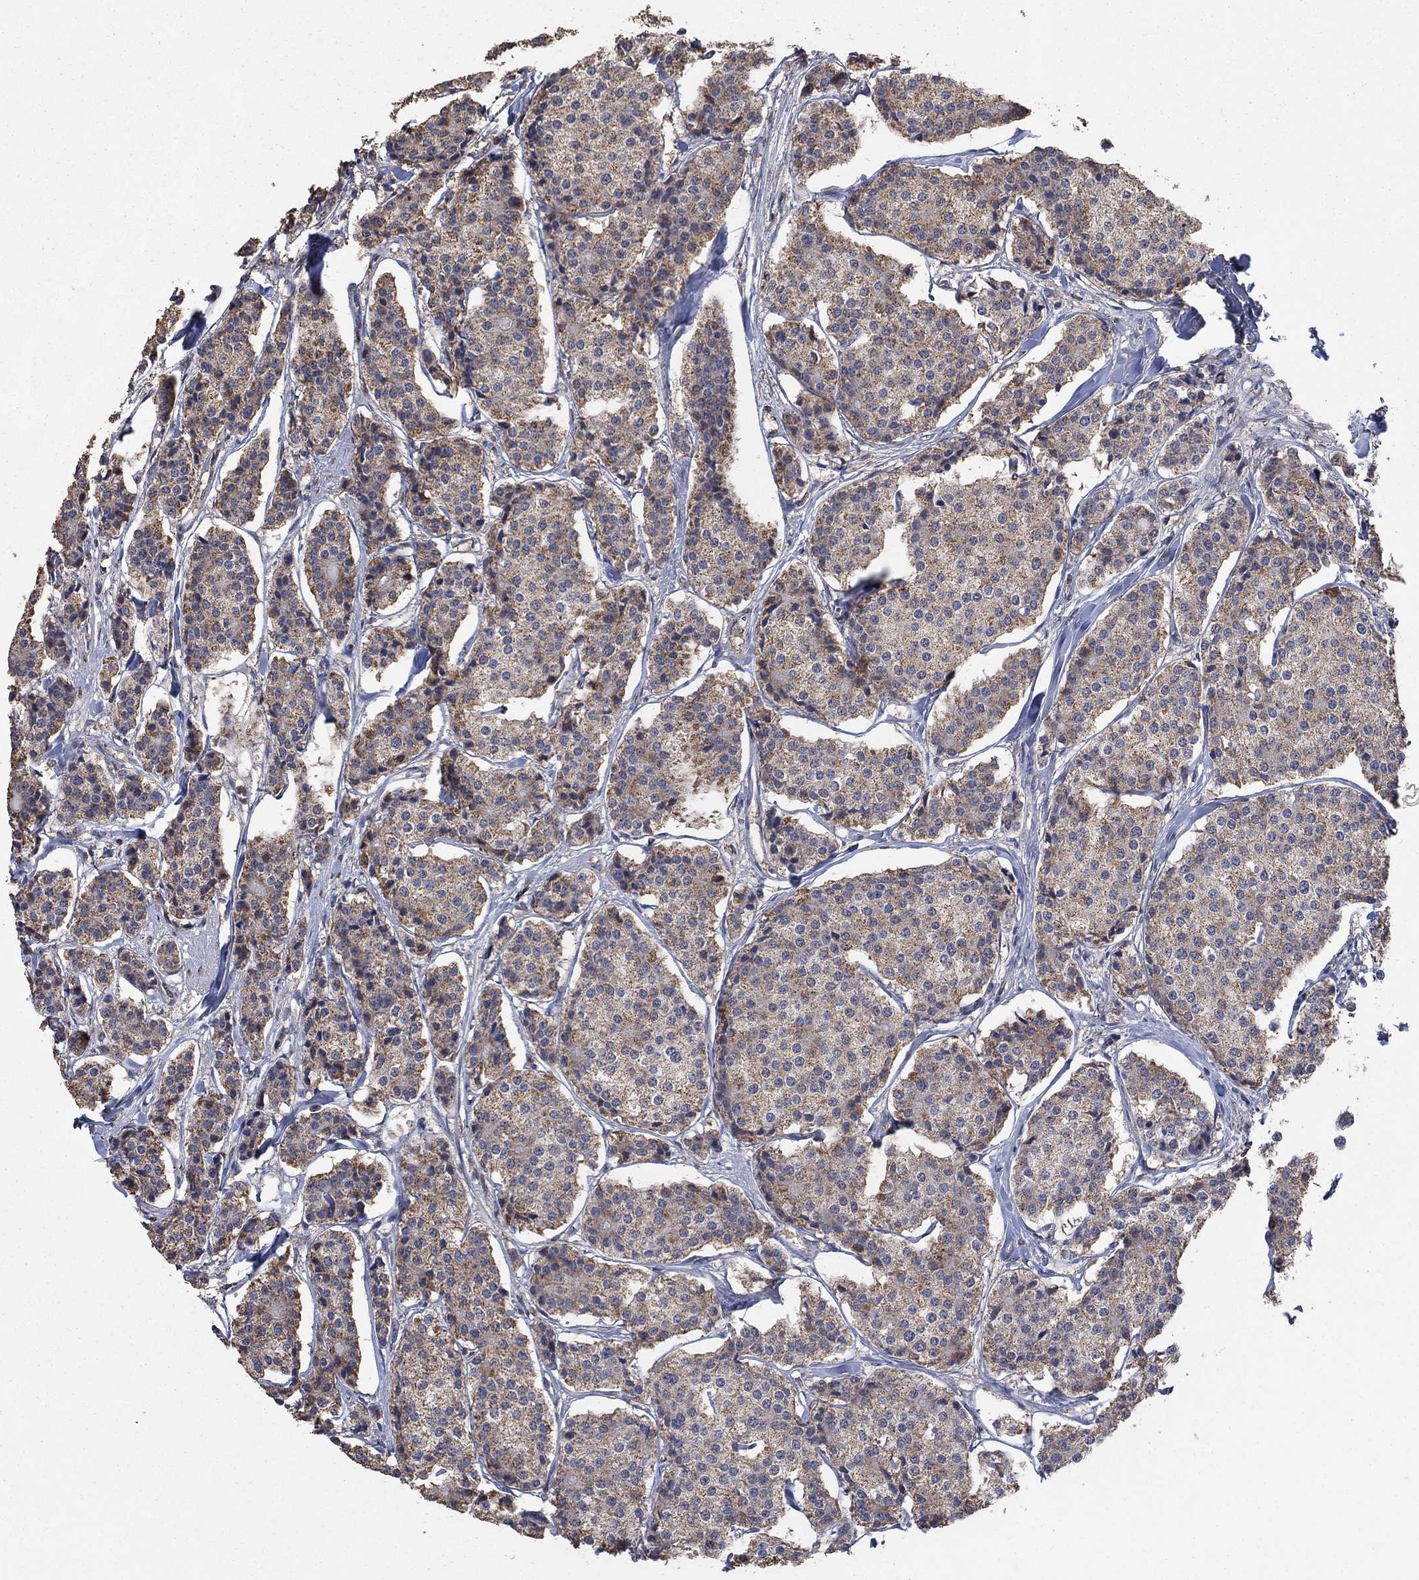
{"staining": {"intensity": "moderate", "quantity": "<25%", "location": "cytoplasmic/membranous"}, "tissue": "carcinoid", "cell_type": "Tumor cells", "image_type": "cancer", "snomed": [{"axis": "morphology", "description": "Carcinoid, malignant, NOS"}, {"axis": "topography", "description": "Small intestine"}], "caption": "Carcinoid stained for a protein (brown) displays moderate cytoplasmic/membranous positive positivity in approximately <25% of tumor cells.", "gene": "MRPS24", "patient": {"sex": "female", "age": 65}}